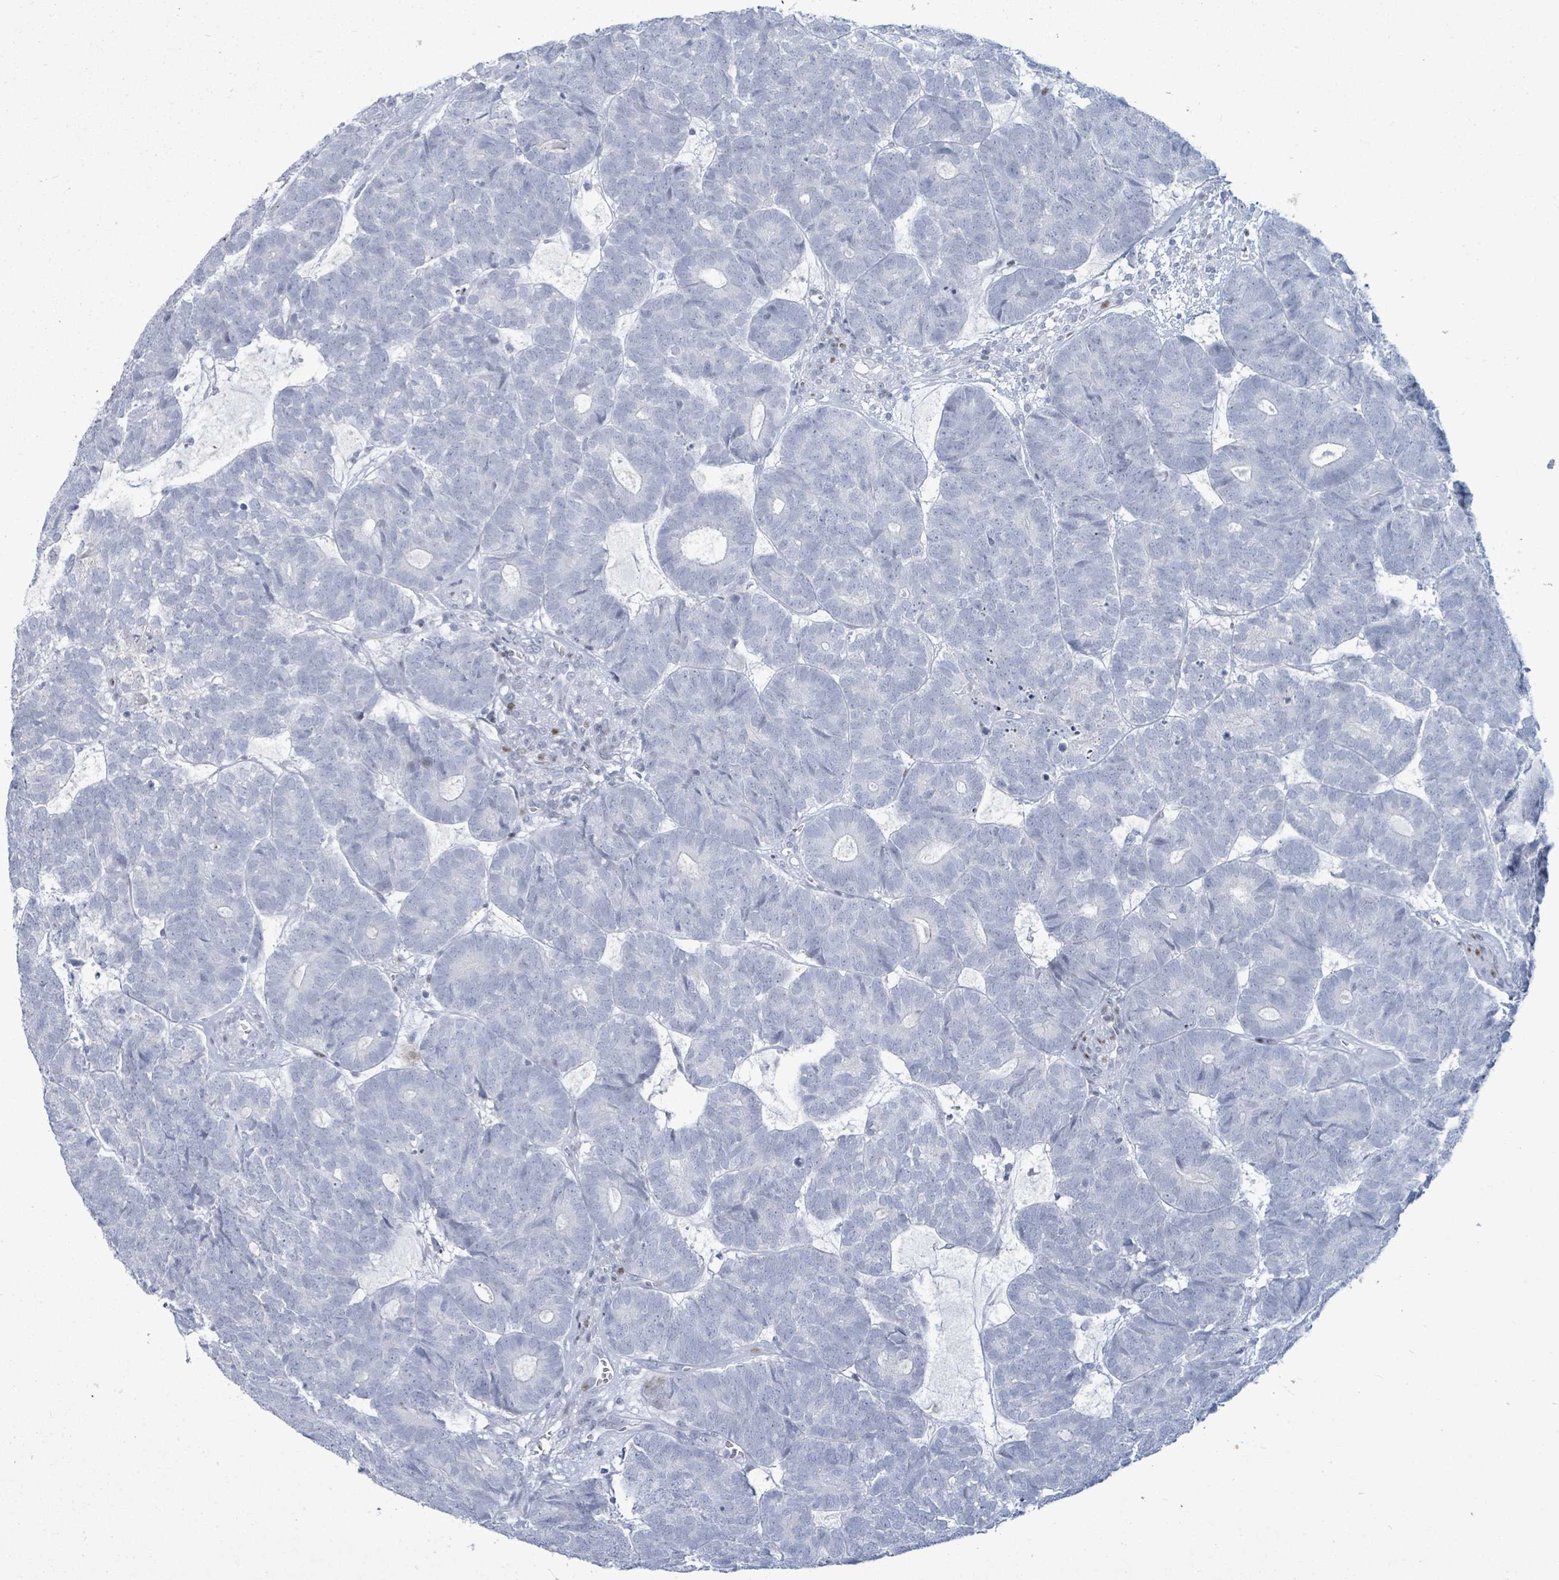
{"staining": {"intensity": "negative", "quantity": "none", "location": "none"}, "tissue": "head and neck cancer", "cell_type": "Tumor cells", "image_type": "cancer", "snomed": [{"axis": "morphology", "description": "Adenocarcinoma, NOS"}, {"axis": "topography", "description": "Head-Neck"}], "caption": "Human head and neck adenocarcinoma stained for a protein using immunohistochemistry reveals no staining in tumor cells.", "gene": "MALL", "patient": {"sex": "female", "age": 81}}